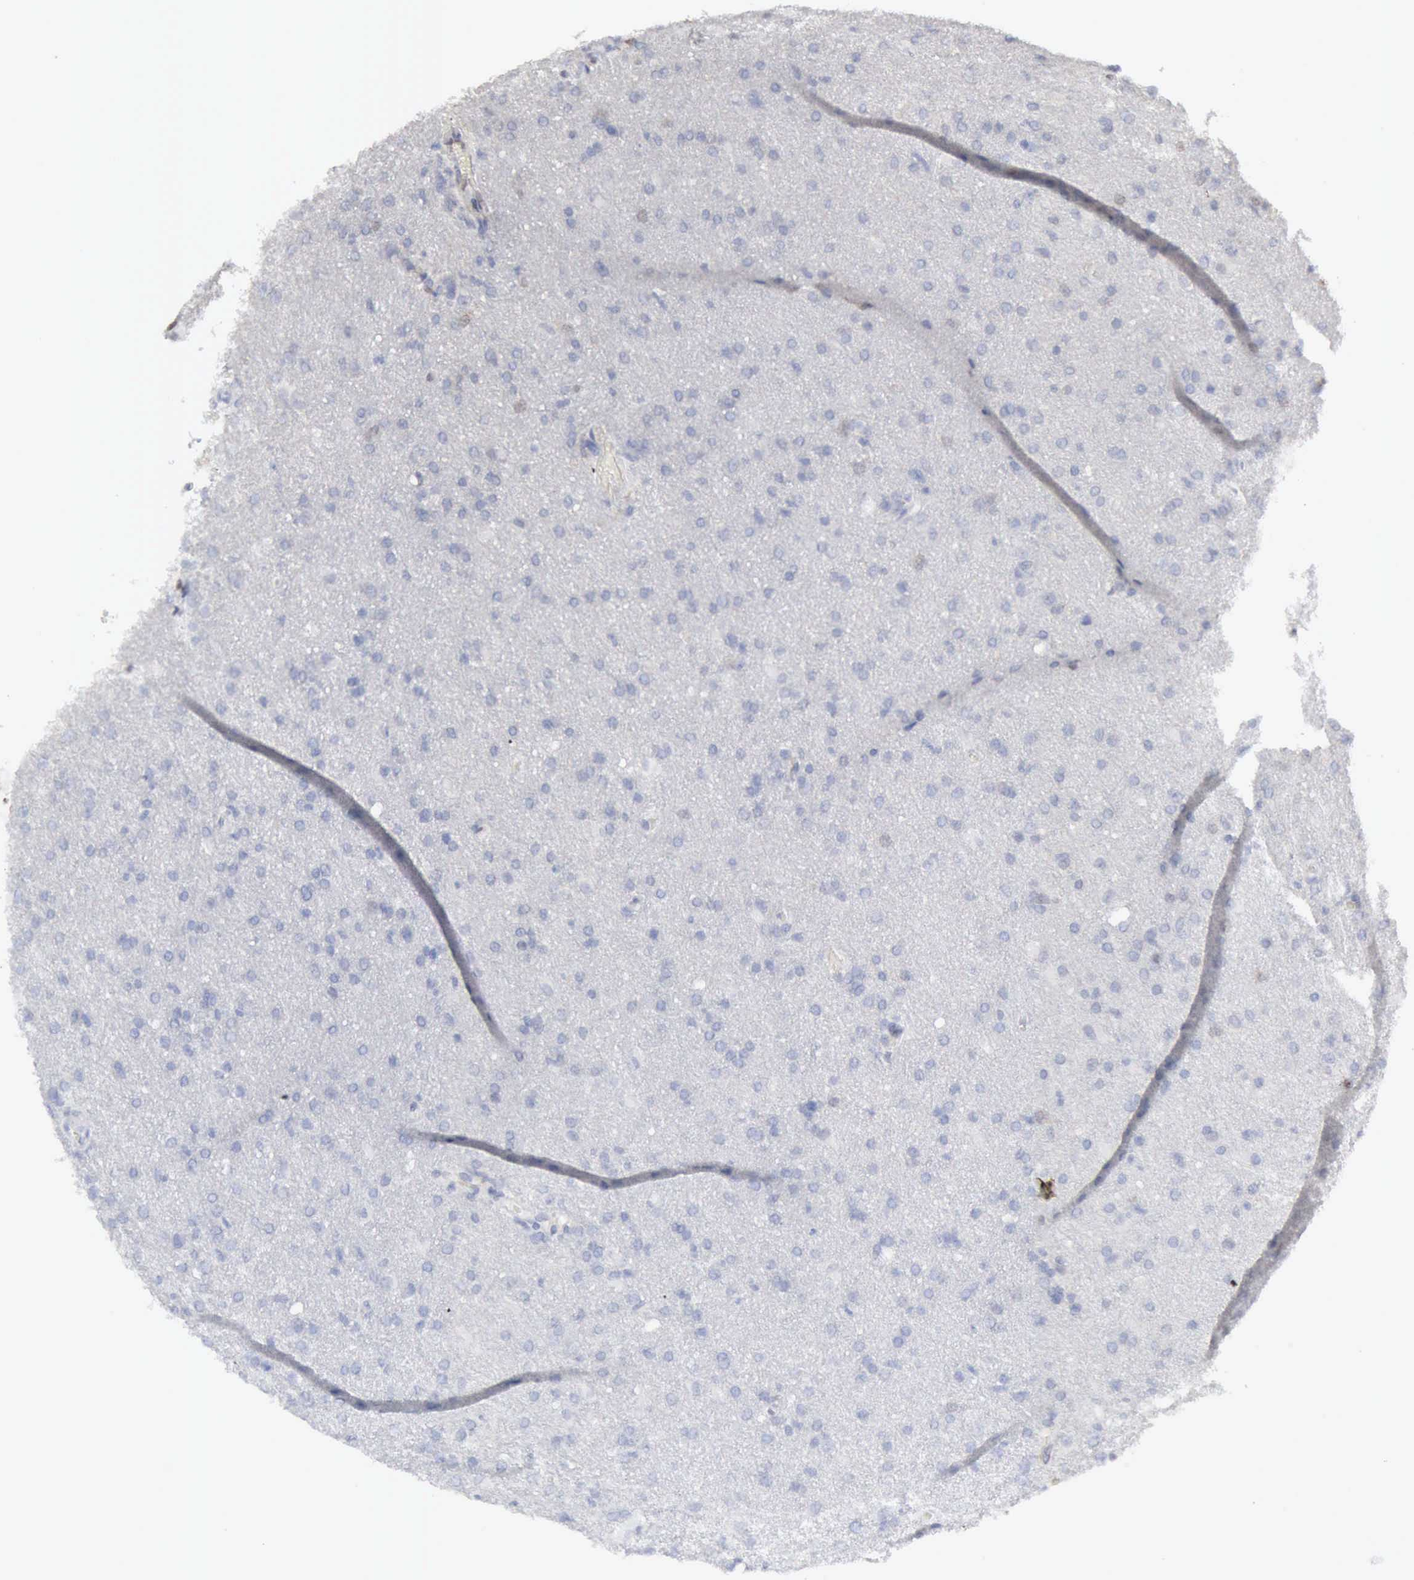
{"staining": {"intensity": "negative", "quantity": "none", "location": "none"}, "tissue": "glioma", "cell_type": "Tumor cells", "image_type": "cancer", "snomed": [{"axis": "morphology", "description": "Glioma, malignant, High grade"}, {"axis": "topography", "description": "Brain"}], "caption": "Tumor cells show no significant expression in malignant high-grade glioma.", "gene": "STAT1", "patient": {"sex": "male", "age": 68}}